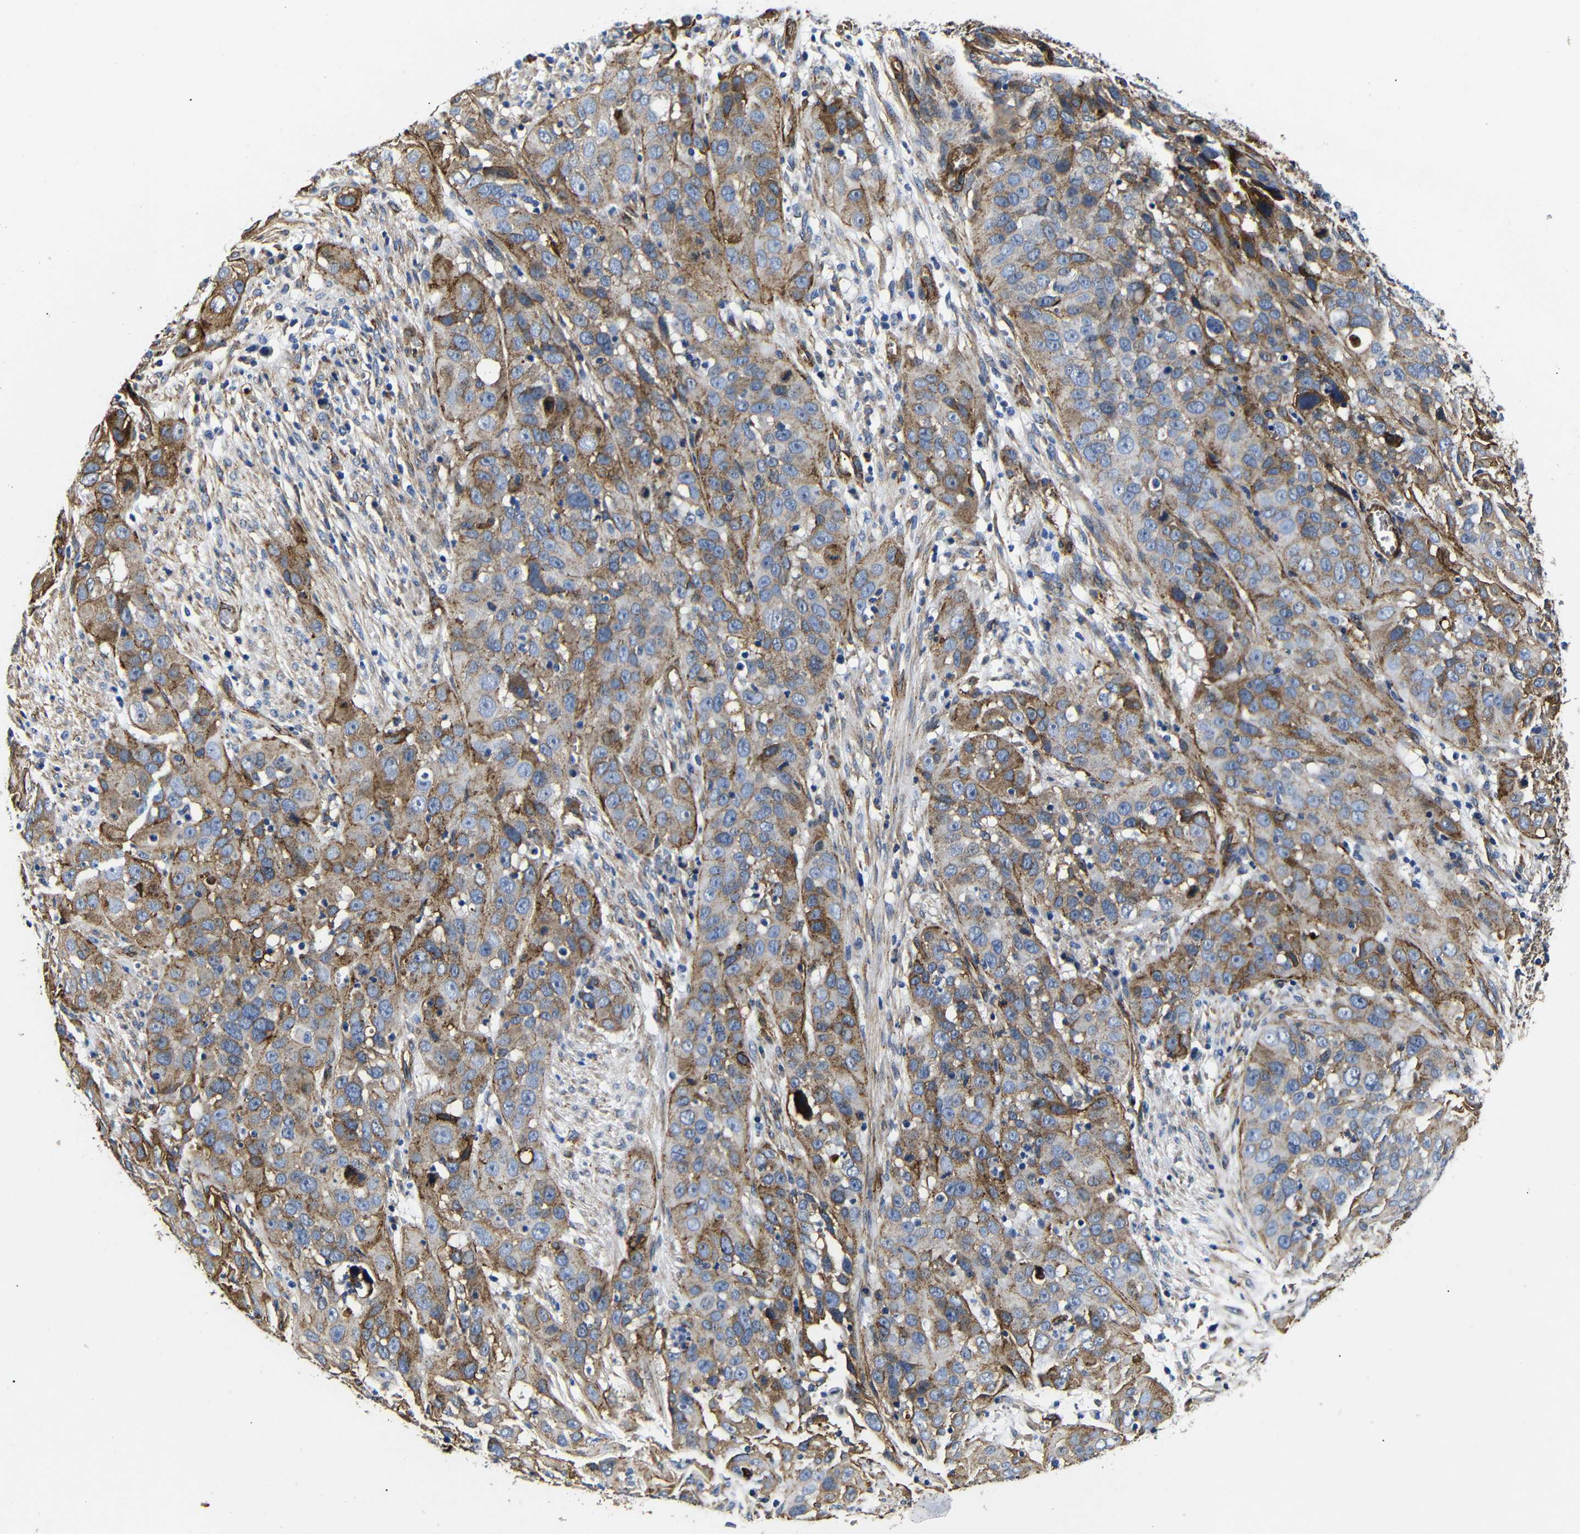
{"staining": {"intensity": "moderate", "quantity": ">75%", "location": "cytoplasmic/membranous"}, "tissue": "cervical cancer", "cell_type": "Tumor cells", "image_type": "cancer", "snomed": [{"axis": "morphology", "description": "Squamous cell carcinoma, NOS"}, {"axis": "topography", "description": "Cervix"}], "caption": "Tumor cells reveal medium levels of moderate cytoplasmic/membranous positivity in about >75% of cells in squamous cell carcinoma (cervical).", "gene": "CAV2", "patient": {"sex": "female", "age": 32}}